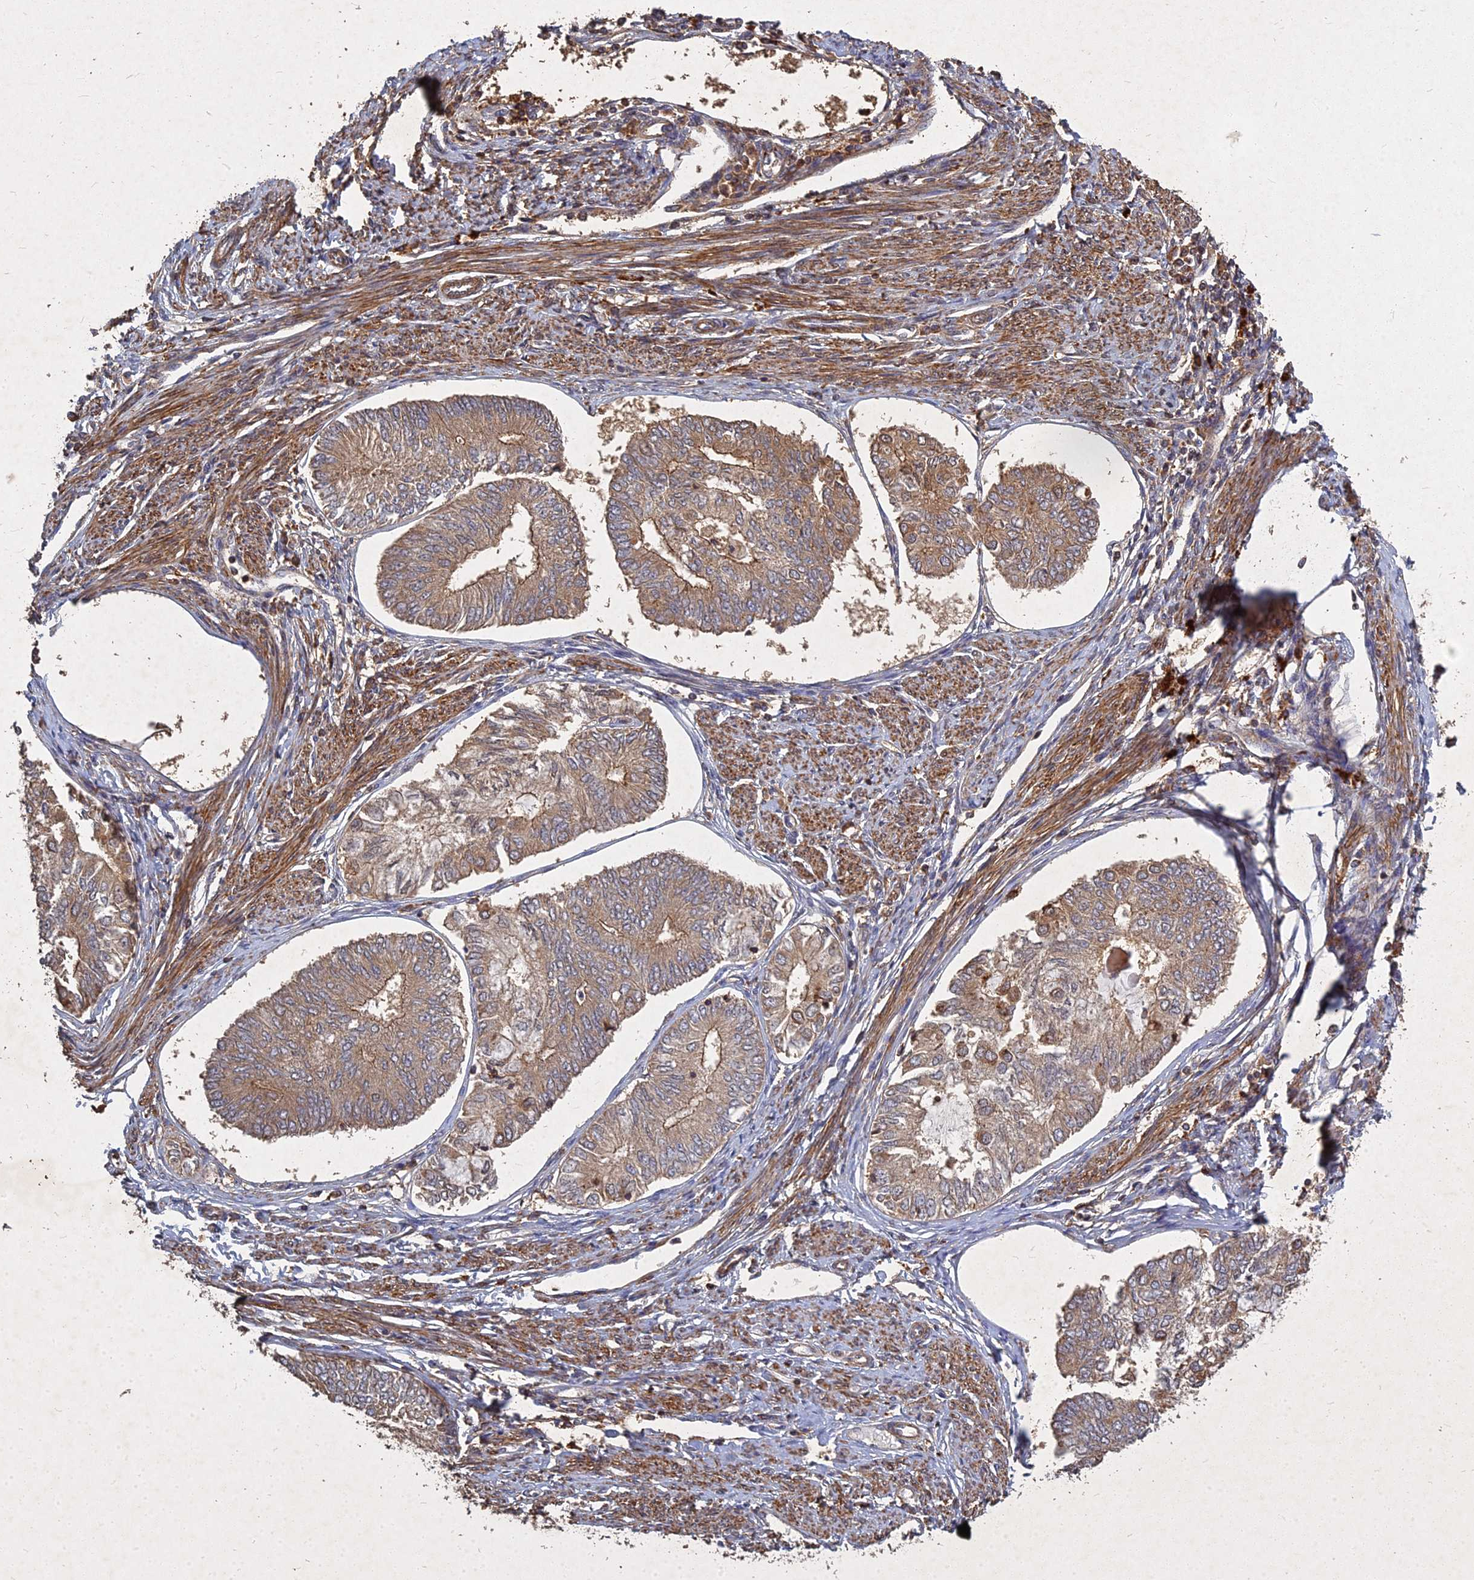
{"staining": {"intensity": "moderate", "quantity": ">75%", "location": "cytoplasmic/membranous"}, "tissue": "endometrial cancer", "cell_type": "Tumor cells", "image_type": "cancer", "snomed": [{"axis": "morphology", "description": "Adenocarcinoma, NOS"}, {"axis": "topography", "description": "Endometrium"}], "caption": "Immunohistochemical staining of endometrial cancer displays moderate cytoplasmic/membranous protein expression in approximately >75% of tumor cells. The staining was performed using DAB (3,3'-diaminobenzidine), with brown indicating positive protein expression. Nuclei are stained blue with hematoxylin.", "gene": "UBE2W", "patient": {"sex": "female", "age": 68}}